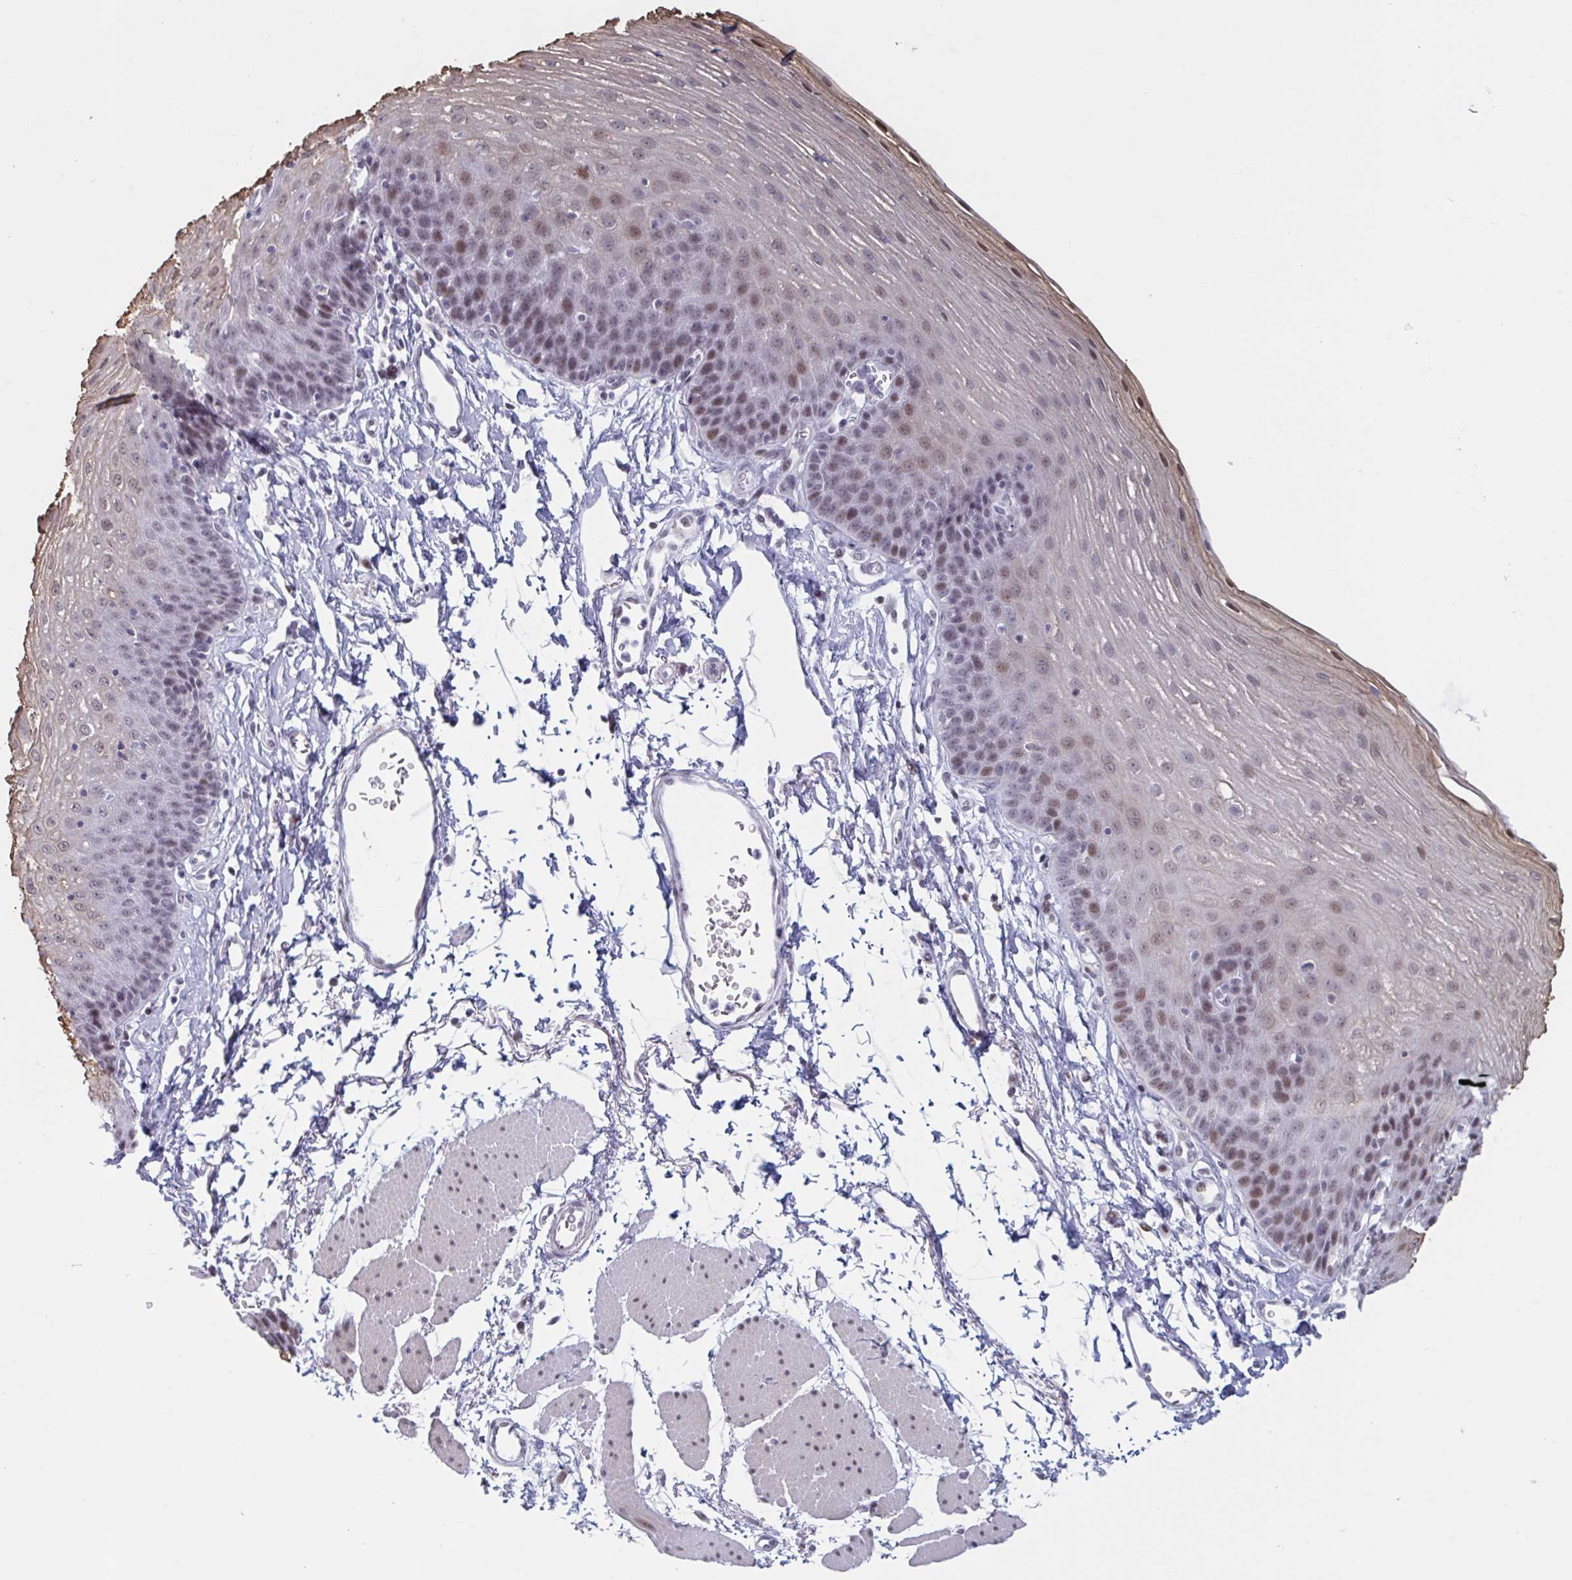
{"staining": {"intensity": "moderate", "quantity": "<25%", "location": "cytoplasmic/membranous,nuclear"}, "tissue": "esophagus", "cell_type": "Squamous epithelial cells", "image_type": "normal", "snomed": [{"axis": "morphology", "description": "Normal tissue, NOS"}, {"axis": "topography", "description": "Esophagus"}], "caption": "Immunohistochemical staining of normal esophagus displays low levels of moderate cytoplasmic/membranous,nuclear expression in about <25% of squamous epithelial cells.", "gene": "HSD17B6", "patient": {"sex": "female", "age": 81}}